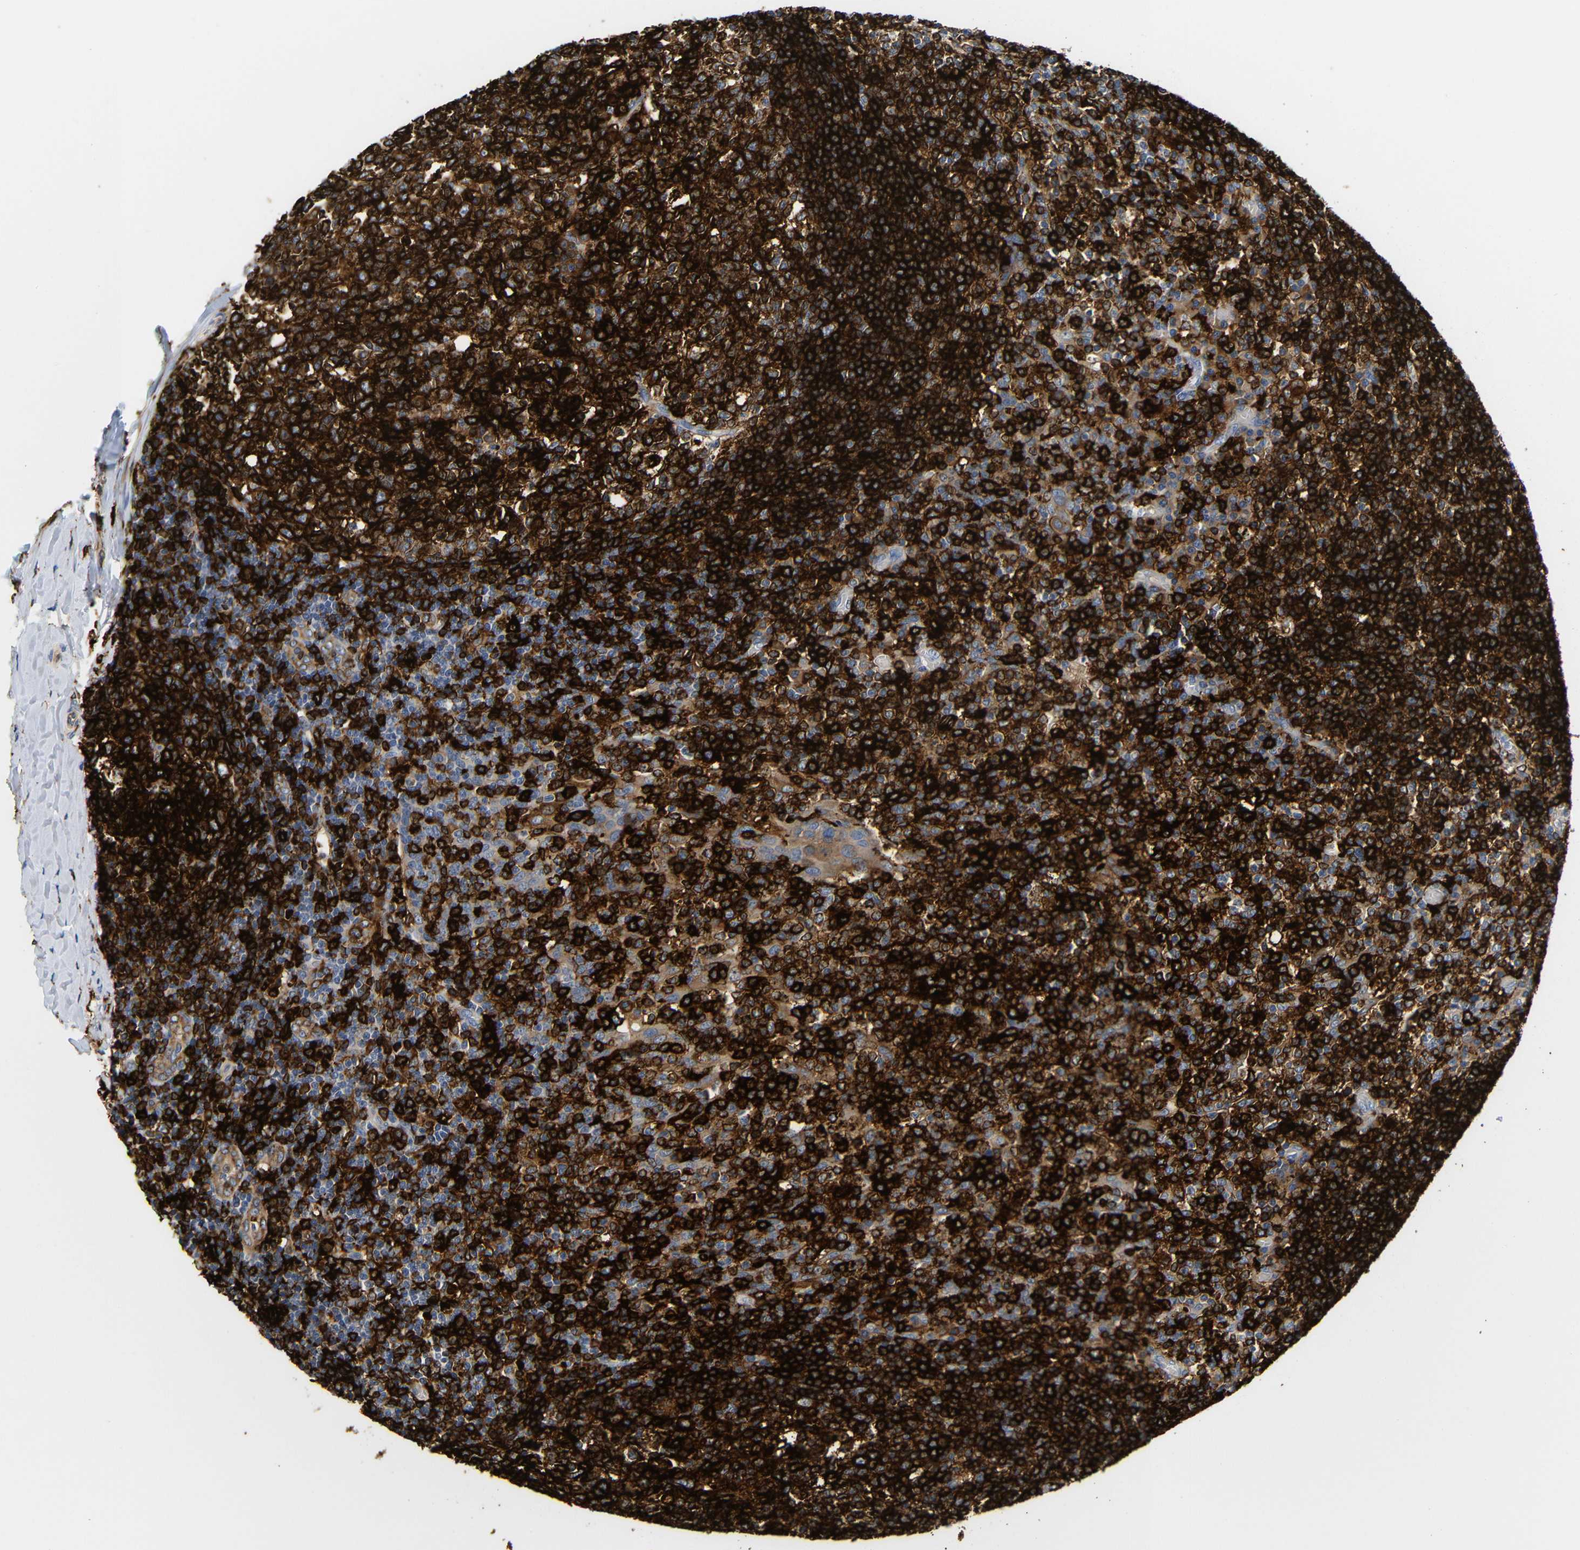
{"staining": {"intensity": "strong", "quantity": ">75%", "location": "cytoplasmic/membranous"}, "tissue": "tonsil", "cell_type": "Germinal center cells", "image_type": "normal", "snomed": [{"axis": "morphology", "description": "Normal tissue, NOS"}, {"axis": "topography", "description": "Tonsil"}], "caption": "Protein expression analysis of normal tonsil exhibits strong cytoplasmic/membranous expression in about >75% of germinal center cells. (Stains: DAB in brown, nuclei in blue, Microscopy: brightfield microscopy at high magnification).", "gene": "HLA", "patient": {"sex": "female", "age": 19}}